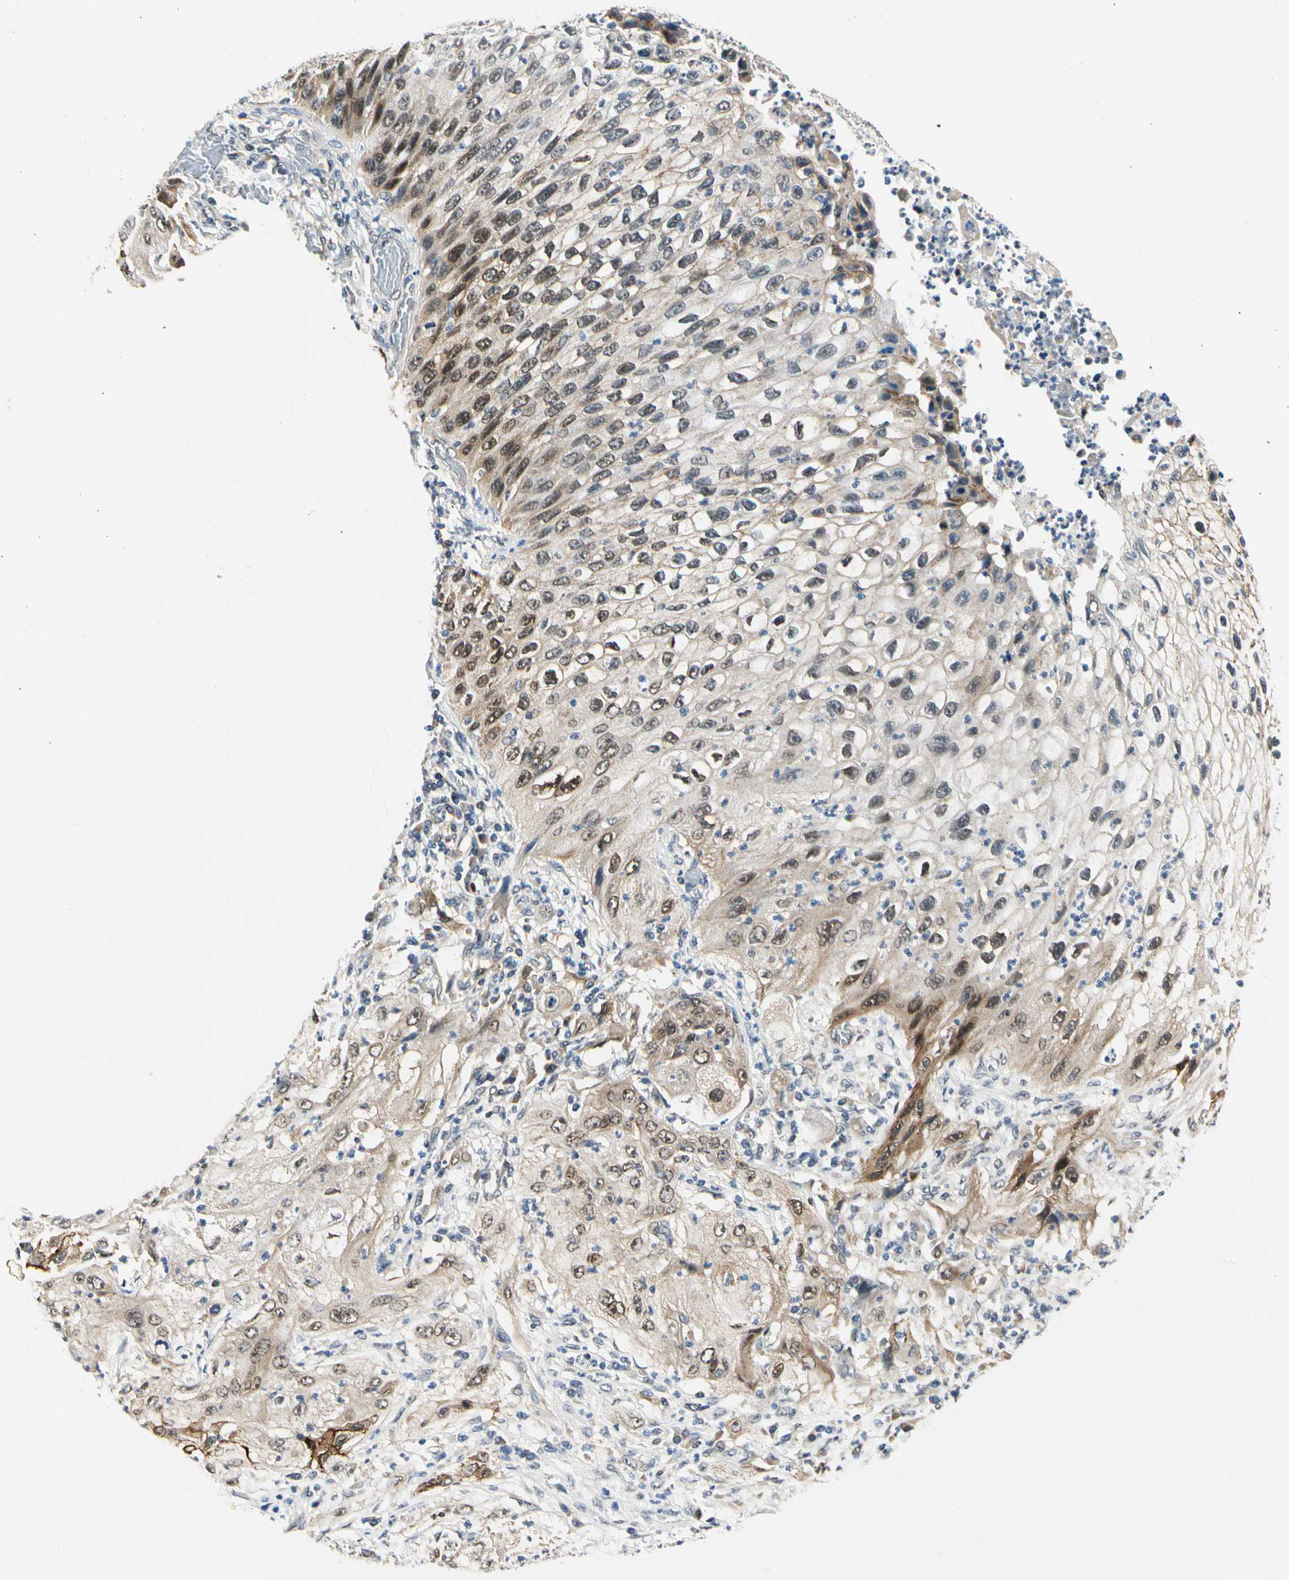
{"staining": {"intensity": "strong", "quantity": "25%-75%", "location": "cytoplasmic/membranous"}, "tissue": "lung cancer", "cell_type": "Tumor cells", "image_type": "cancer", "snomed": [{"axis": "morphology", "description": "Inflammation, NOS"}, {"axis": "morphology", "description": "Squamous cell carcinoma, NOS"}, {"axis": "topography", "description": "Lymph node"}, {"axis": "topography", "description": "Soft tissue"}, {"axis": "topography", "description": "Lung"}], "caption": "Squamous cell carcinoma (lung) stained with a protein marker reveals strong staining in tumor cells.", "gene": "PDK2", "patient": {"sex": "male", "age": 66}}